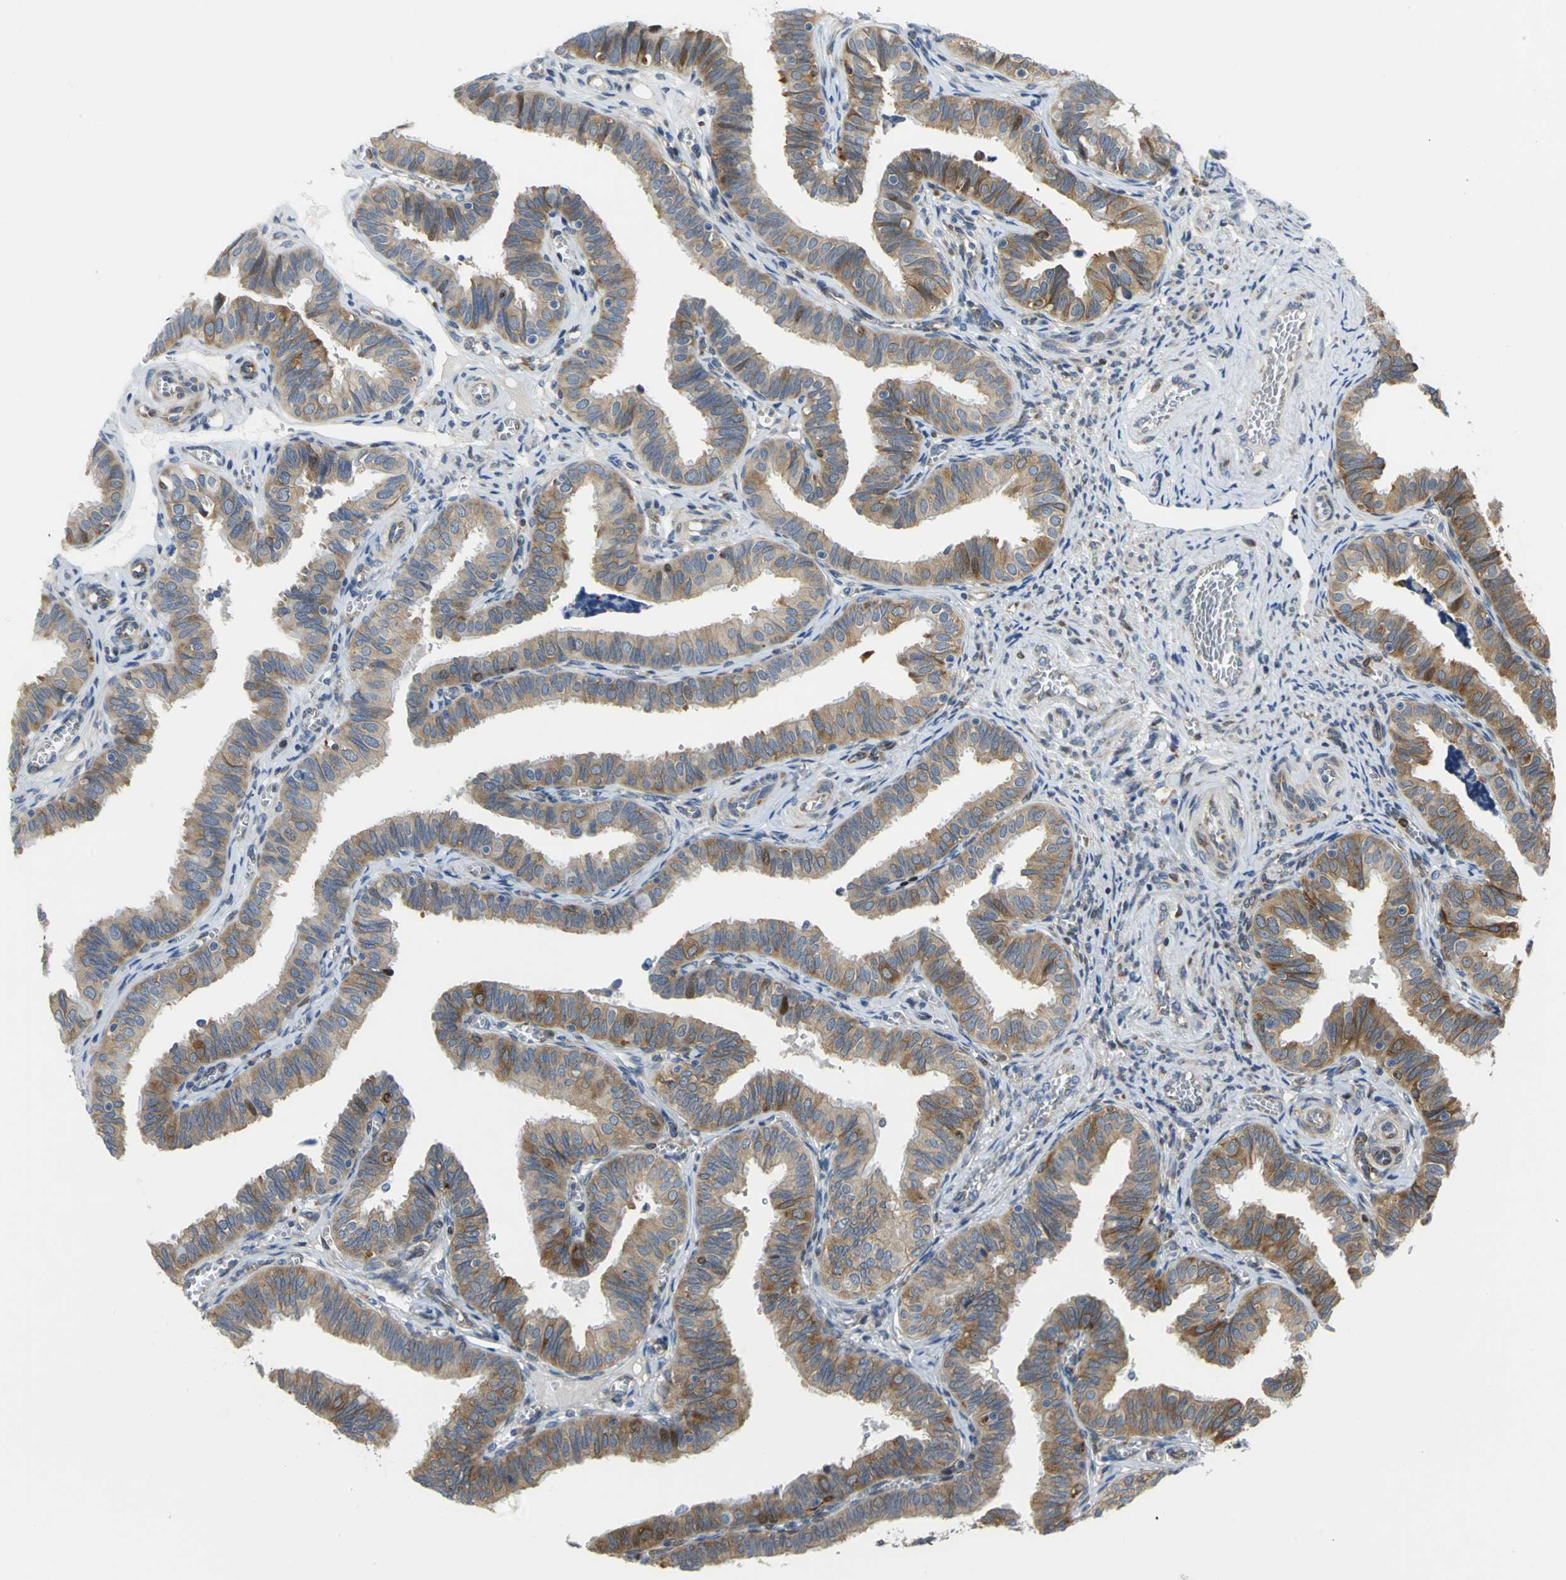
{"staining": {"intensity": "moderate", "quantity": ">75%", "location": "cytoplasmic/membranous"}, "tissue": "fallopian tube", "cell_type": "Glandular cells", "image_type": "normal", "snomed": [{"axis": "morphology", "description": "Normal tissue, NOS"}, {"axis": "topography", "description": "Fallopian tube"}], "caption": "Protein analysis of normal fallopian tube reveals moderate cytoplasmic/membranous expression in approximately >75% of glandular cells.", "gene": "YBX1", "patient": {"sex": "female", "age": 46}}